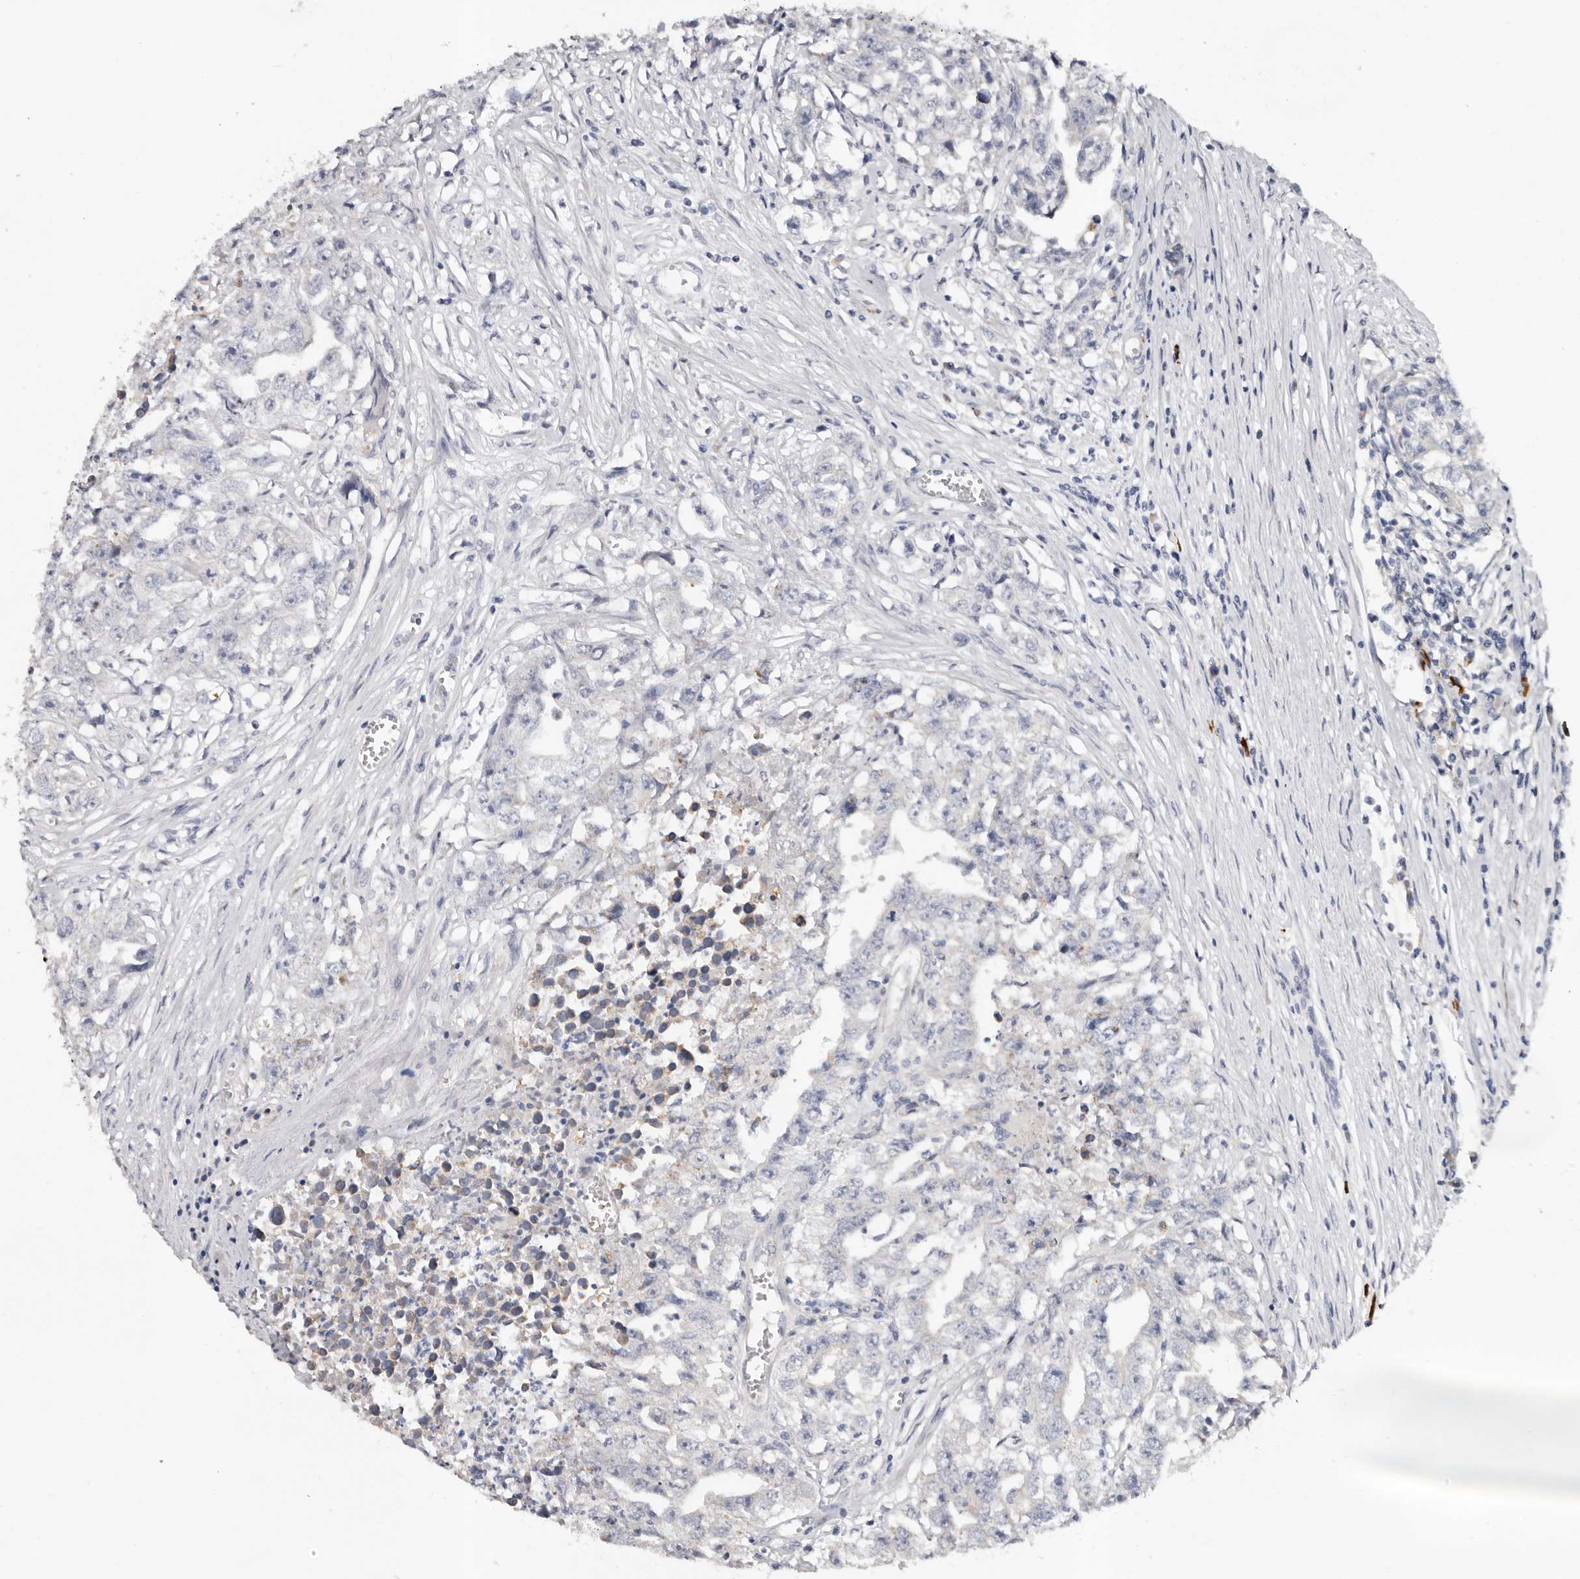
{"staining": {"intensity": "negative", "quantity": "none", "location": "none"}, "tissue": "testis cancer", "cell_type": "Tumor cells", "image_type": "cancer", "snomed": [{"axis": "morphology", "description": "Seminoma, NOS"}, {"axis": "morphology", "description": "Carcinoma, Embryonal, NOS"}, {"axis": "topography", "description": "Testis"}], "caption": "Testis cancer (seminoma) stained for a protein using immunohistochemistry demonstrates no positivity tumor cells.", "gene": "SPTA1", "patient": {"sex": "male", "age": 43}}